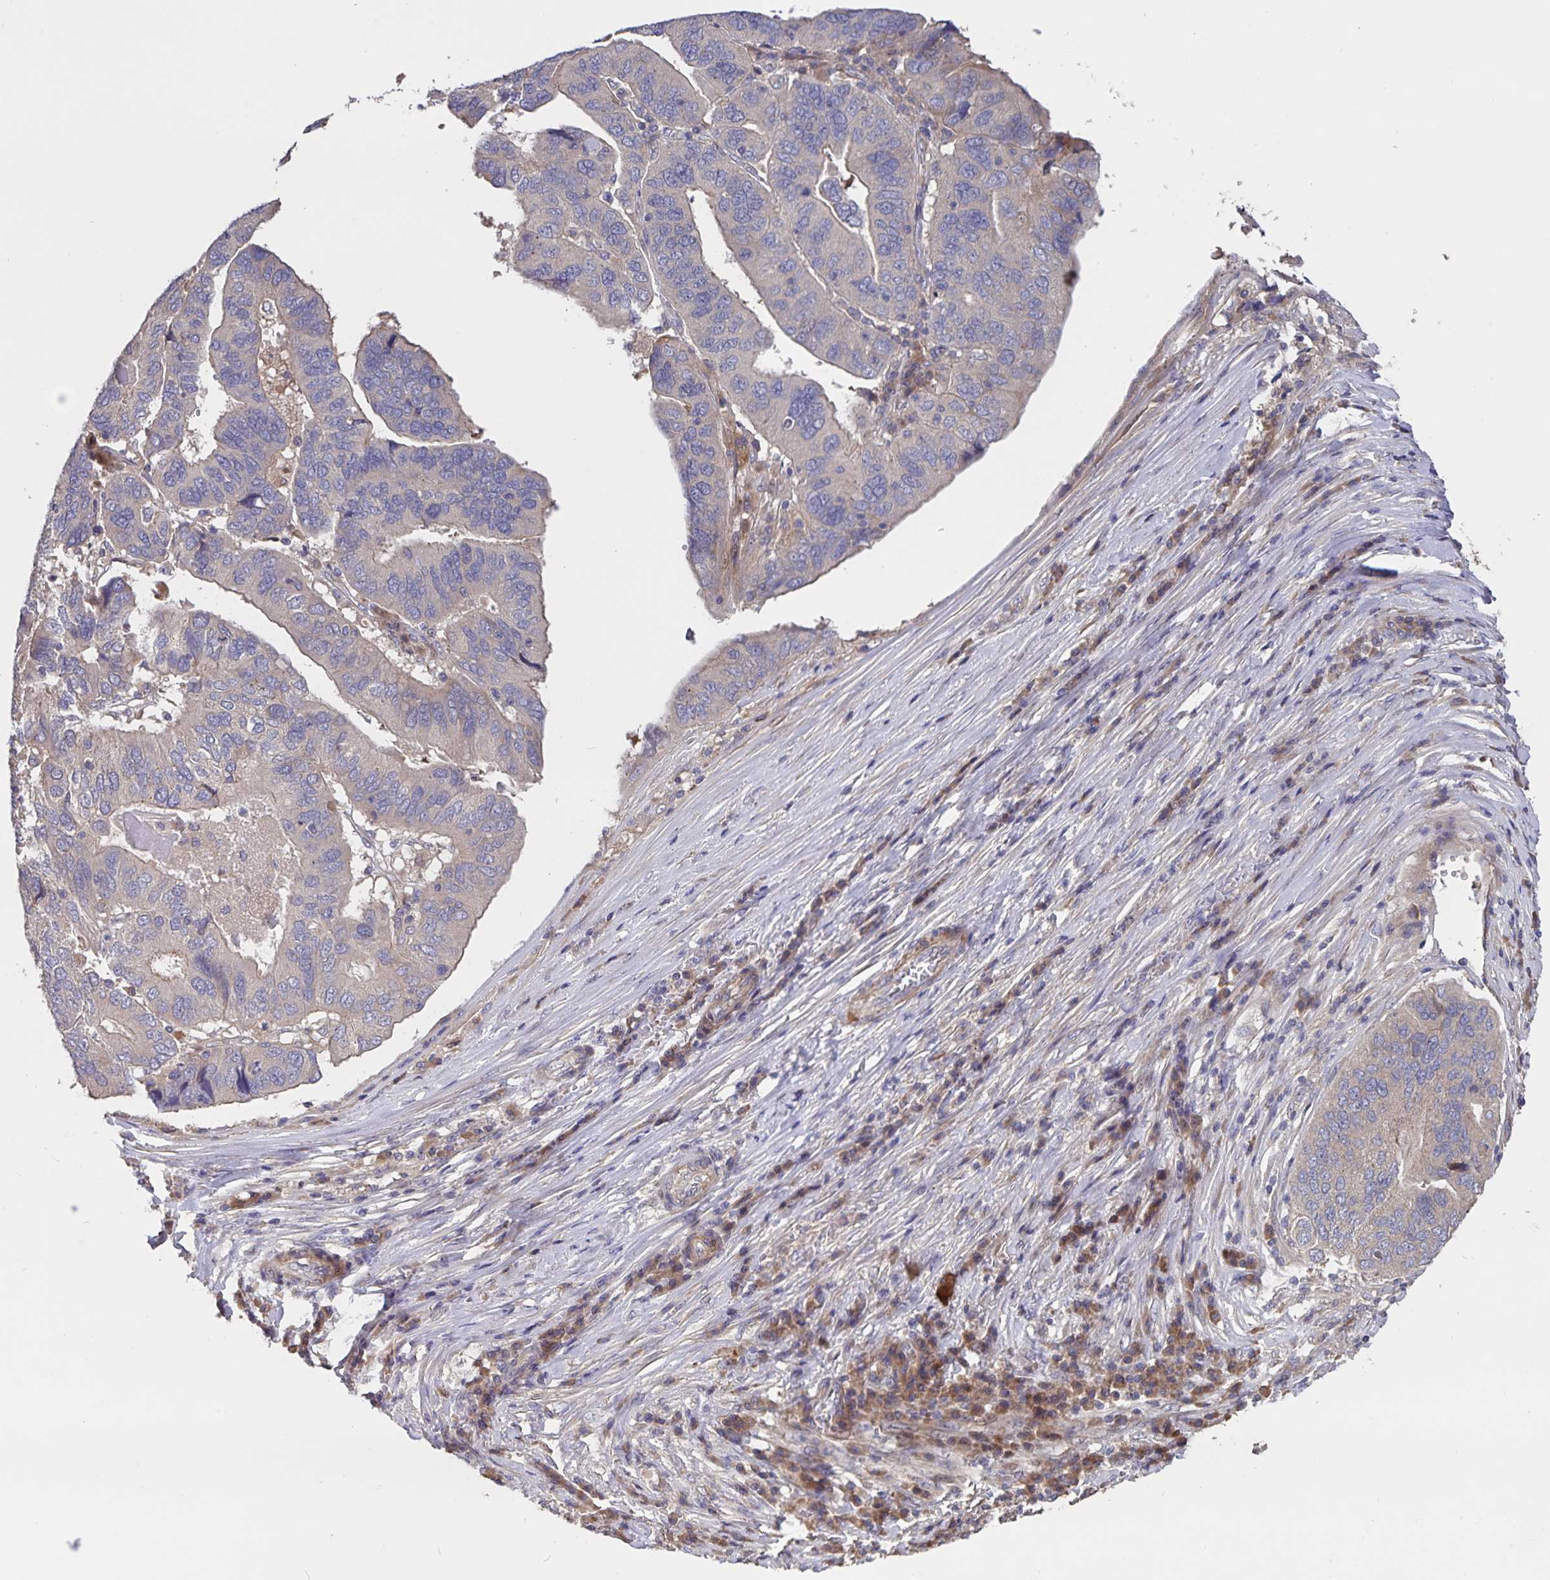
{"staining": {"intensity": "weak", "quantity": "<25%", "location": "cytoplasmic/membranous"}, "tissue": "ovarian cancer", "cell_type": "Tumor cells", "image_type": "cancer", "snomed": [{"axis": "morphology", "description": "Cystadenocarcinoma, serous, NOS"}, {"axis": "topography", "description": "Ovary"}], "caption": "Immunohistochemistry histopathology image of neoplastic tissue: human ovarian cancer stained with DAB (3,3'-diaminobenzidine) reveals no significant protein positivity in tumor cells. (DAB IHC visualized using brightfield microscopy, high magnification).", "gene": "FBXL16", "patient": {"sex": "female", "age": 79}}